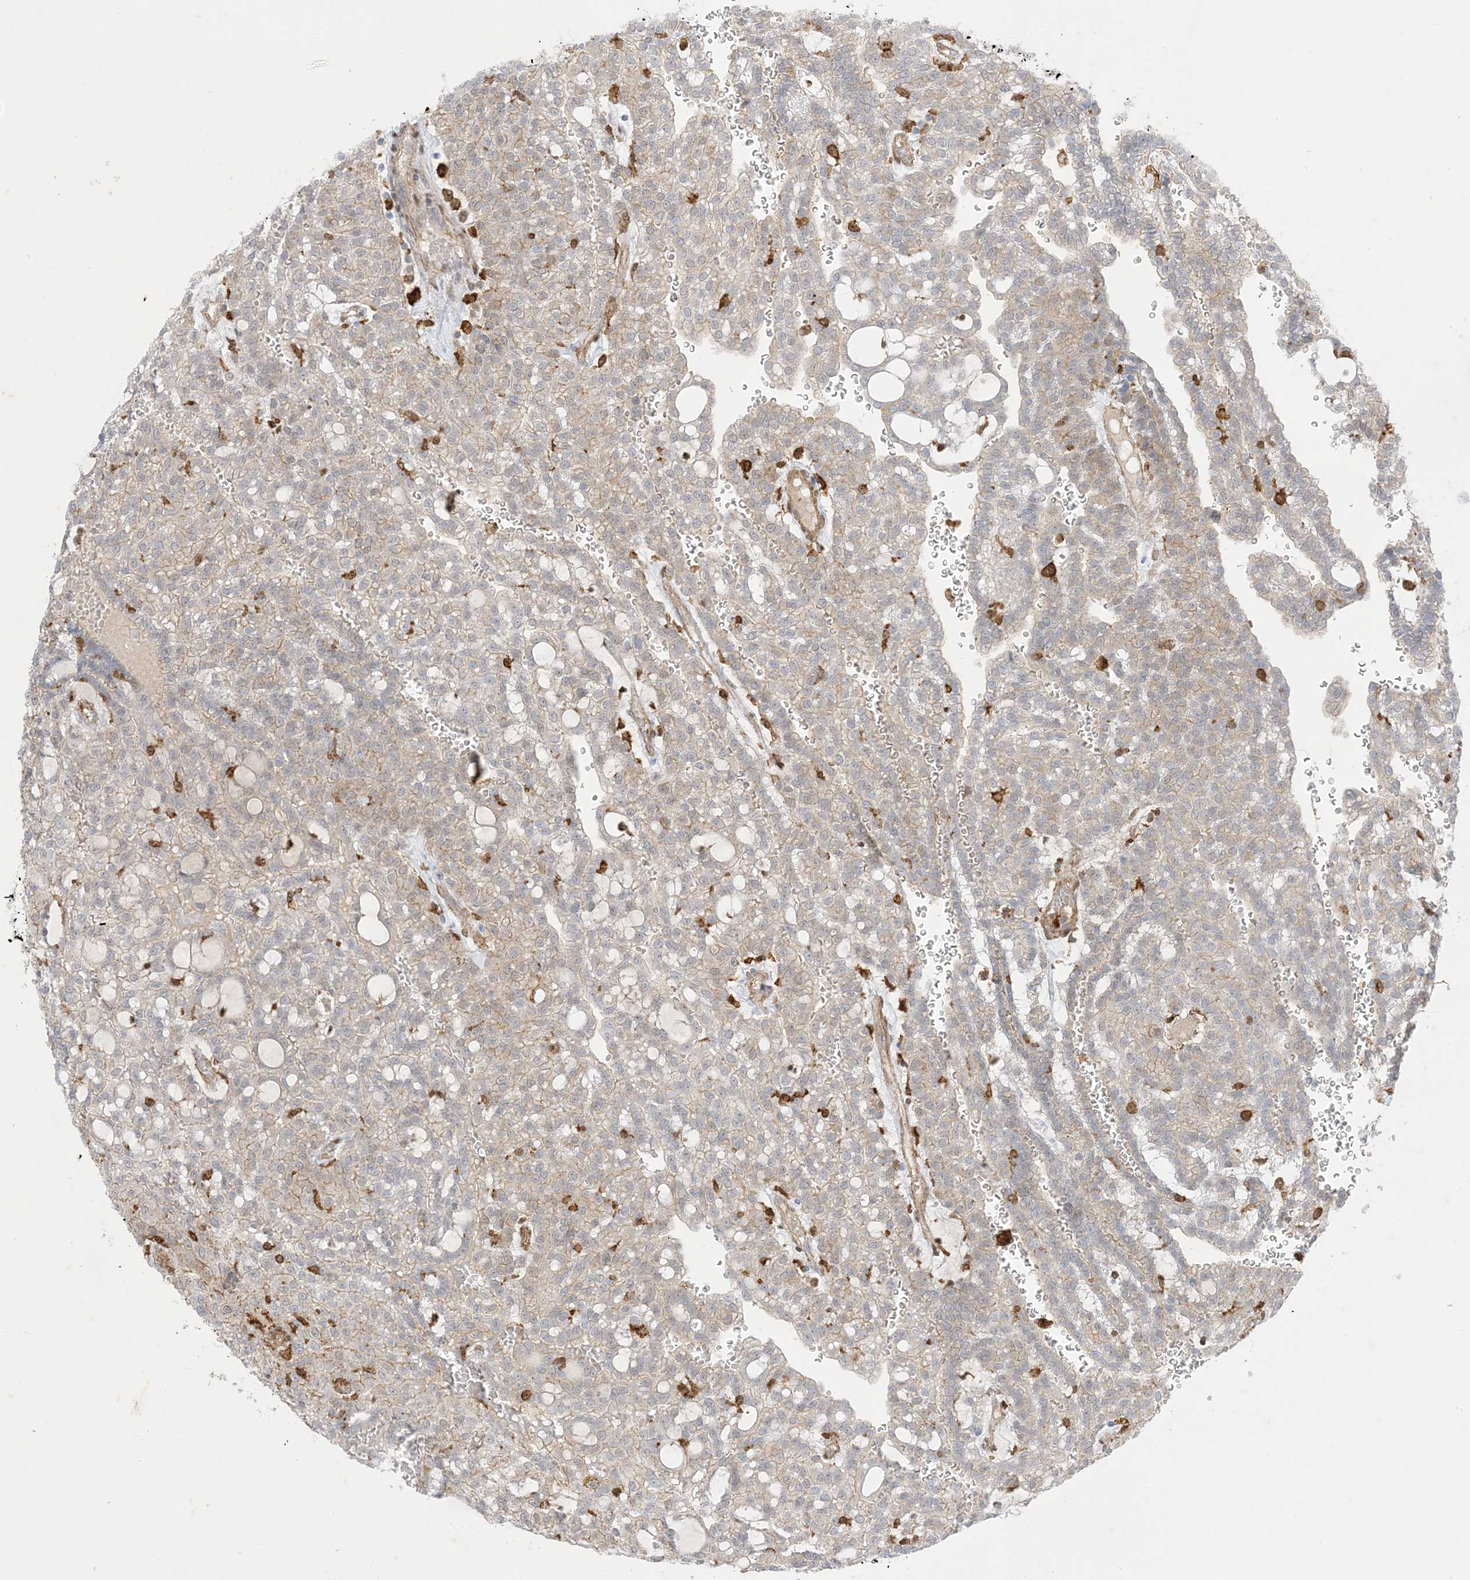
{"staining": {"intensity": "weak", "quantity": "25%-75%", "location": "cytoplasmic/membranous"}, "tissue": "renal cancer", "cell_type": "Tumor cells", "image_type": "cancer", "snomed": [{"axis": "morphology", "description": "Adenocarcinoma, NOS"}, {"axis": "topography", "description": "Kidney"}], "caption": "Adenocarcinoma (renal) was stained to show a protein in brown. There is low levels of weak cytoplasmic/membranous positivity in approximately 25%-75% of tumor cells.", "gene": "GSN", "patient": {"sex": "male", "age": 63}}